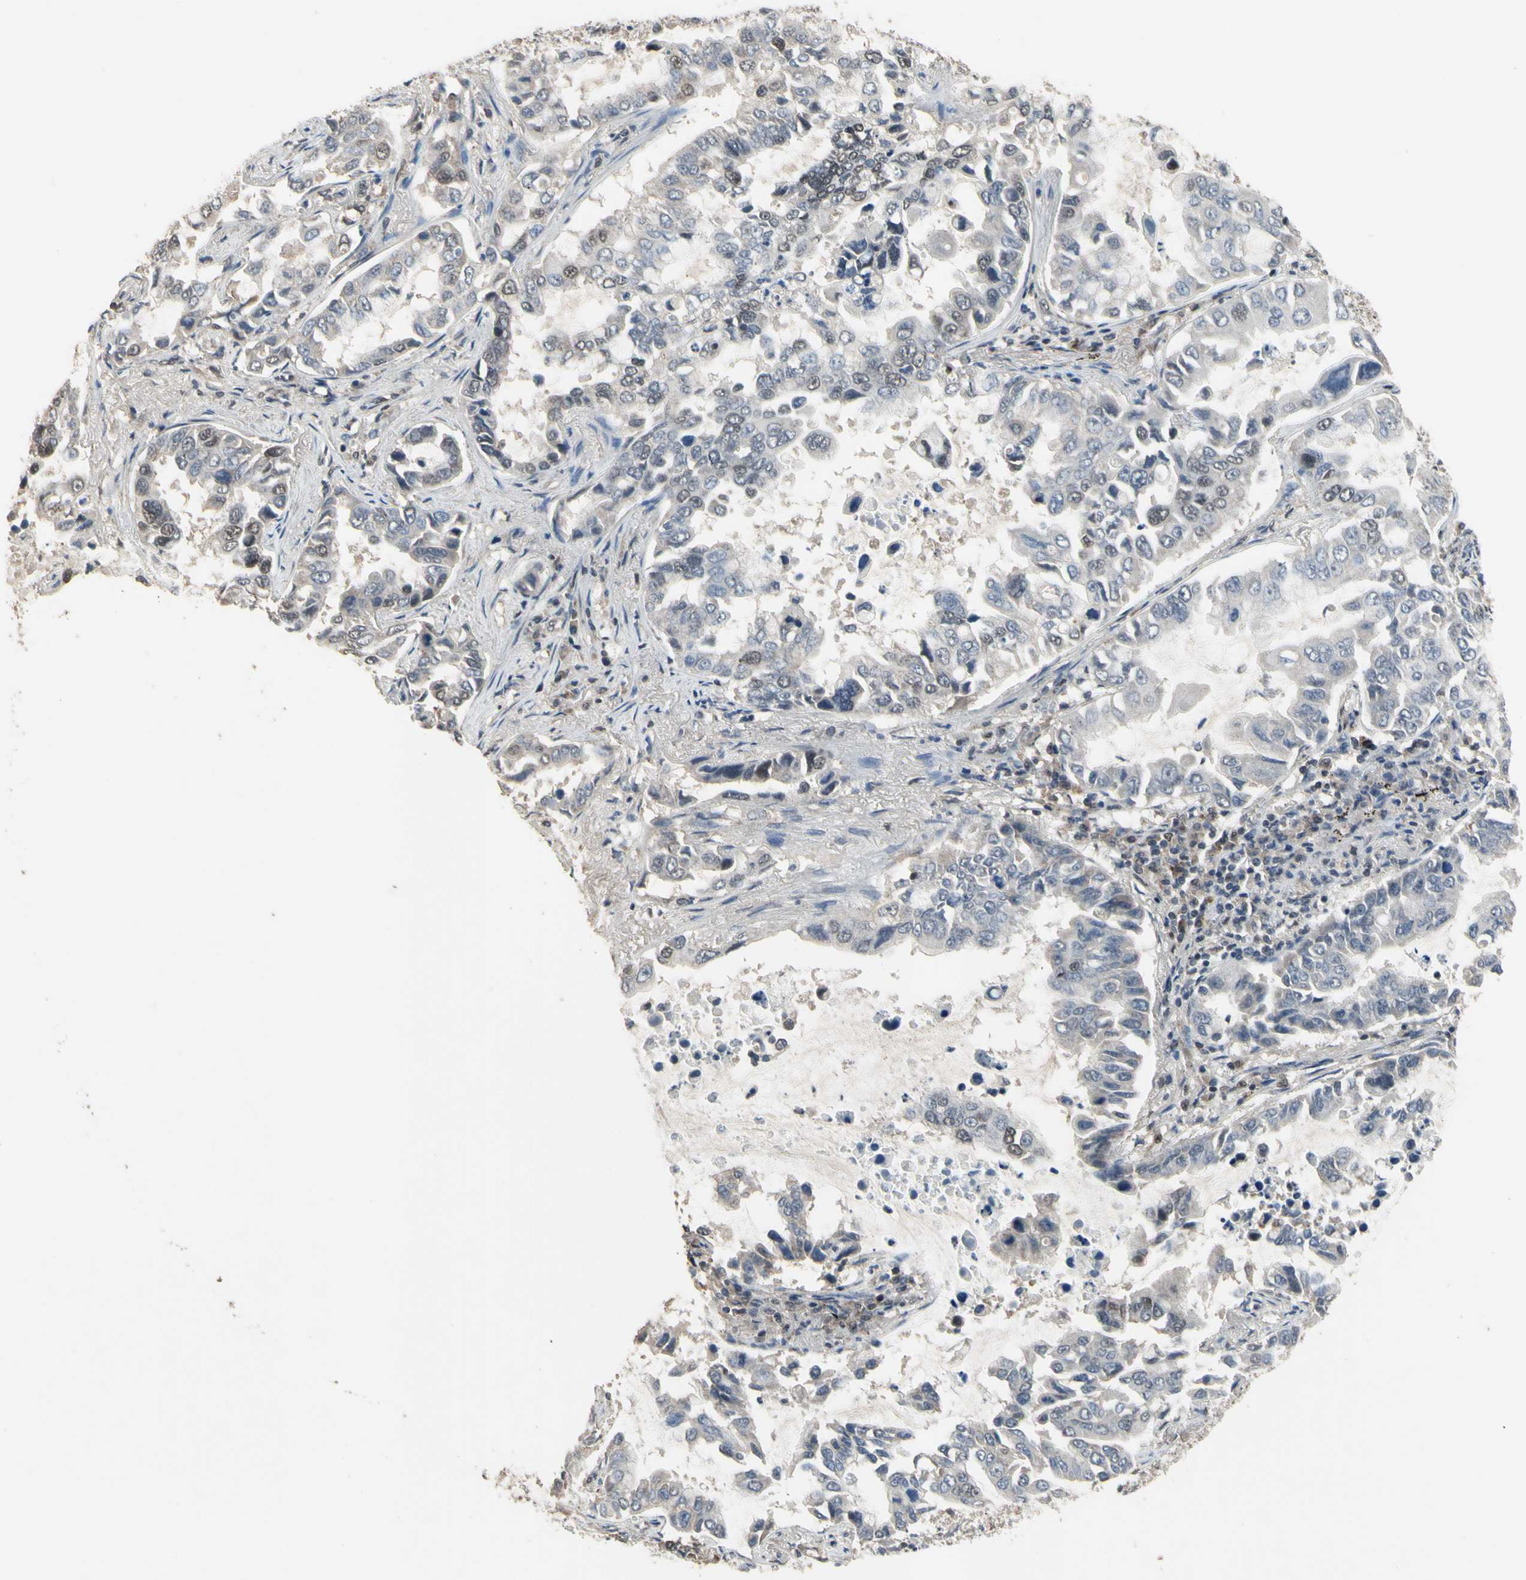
{"staining": {"intensity": "weak", "quantity": "<25%", "location": "cytoplasmic/membranous,nuclear"}, "tissue": "lung cancer", "cell_type": "Tumor cells", "image_type": "cancer", "snomed": [{"axis": "morphology", "description": "Adenocarcinoma, NOS"}, {"axis": "topography", "description": "Lung"}], "caption": "Micrograph shows no protein staining in tumor cells of lung cancer (adenocarcinoma) tissue.", "gene": "ZNF174", "patient": {"sex": "male", "age": 64}}